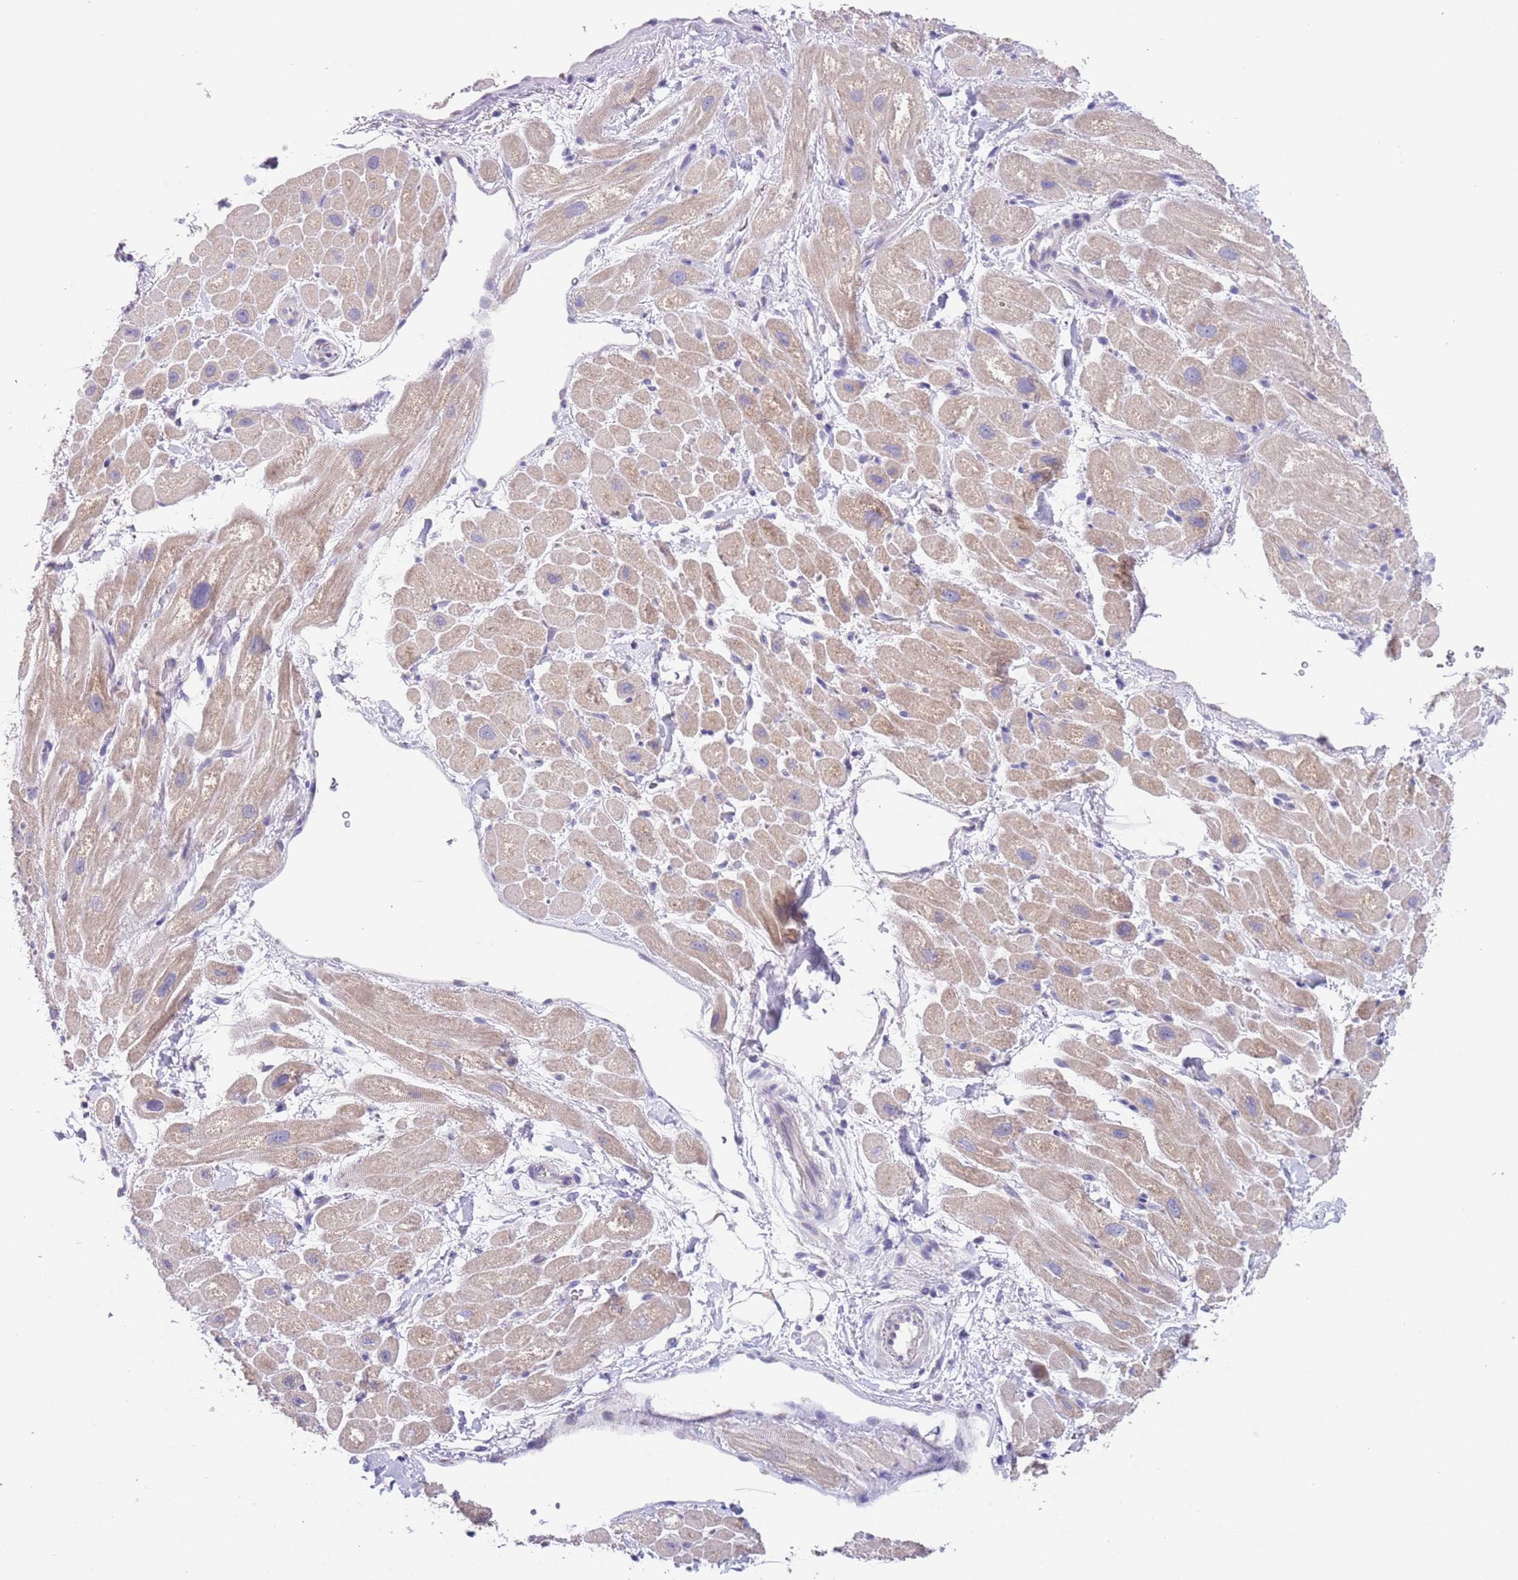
{"staining": {"intensity": "weak", "quantity": "25%-75%", "location": "cytoplasmic/membranous"}, "tissue": "heart muscle", "cell_type": "Cardiomyocytes", "image_type": "normal", "snomed": [{"axis": "morphology", "description": "Normal tissue, NOS"}, {"axis": "topography", "description": "Heart"}], "caption": "Protein staining exhibits weak cytoplasmic/membranous staining in approximately 25%-75% of cardiomyocytes in unremarkable heart muscle.", "gene": "SPIRE2", "patient": {"sex": "male", "age": 65}}